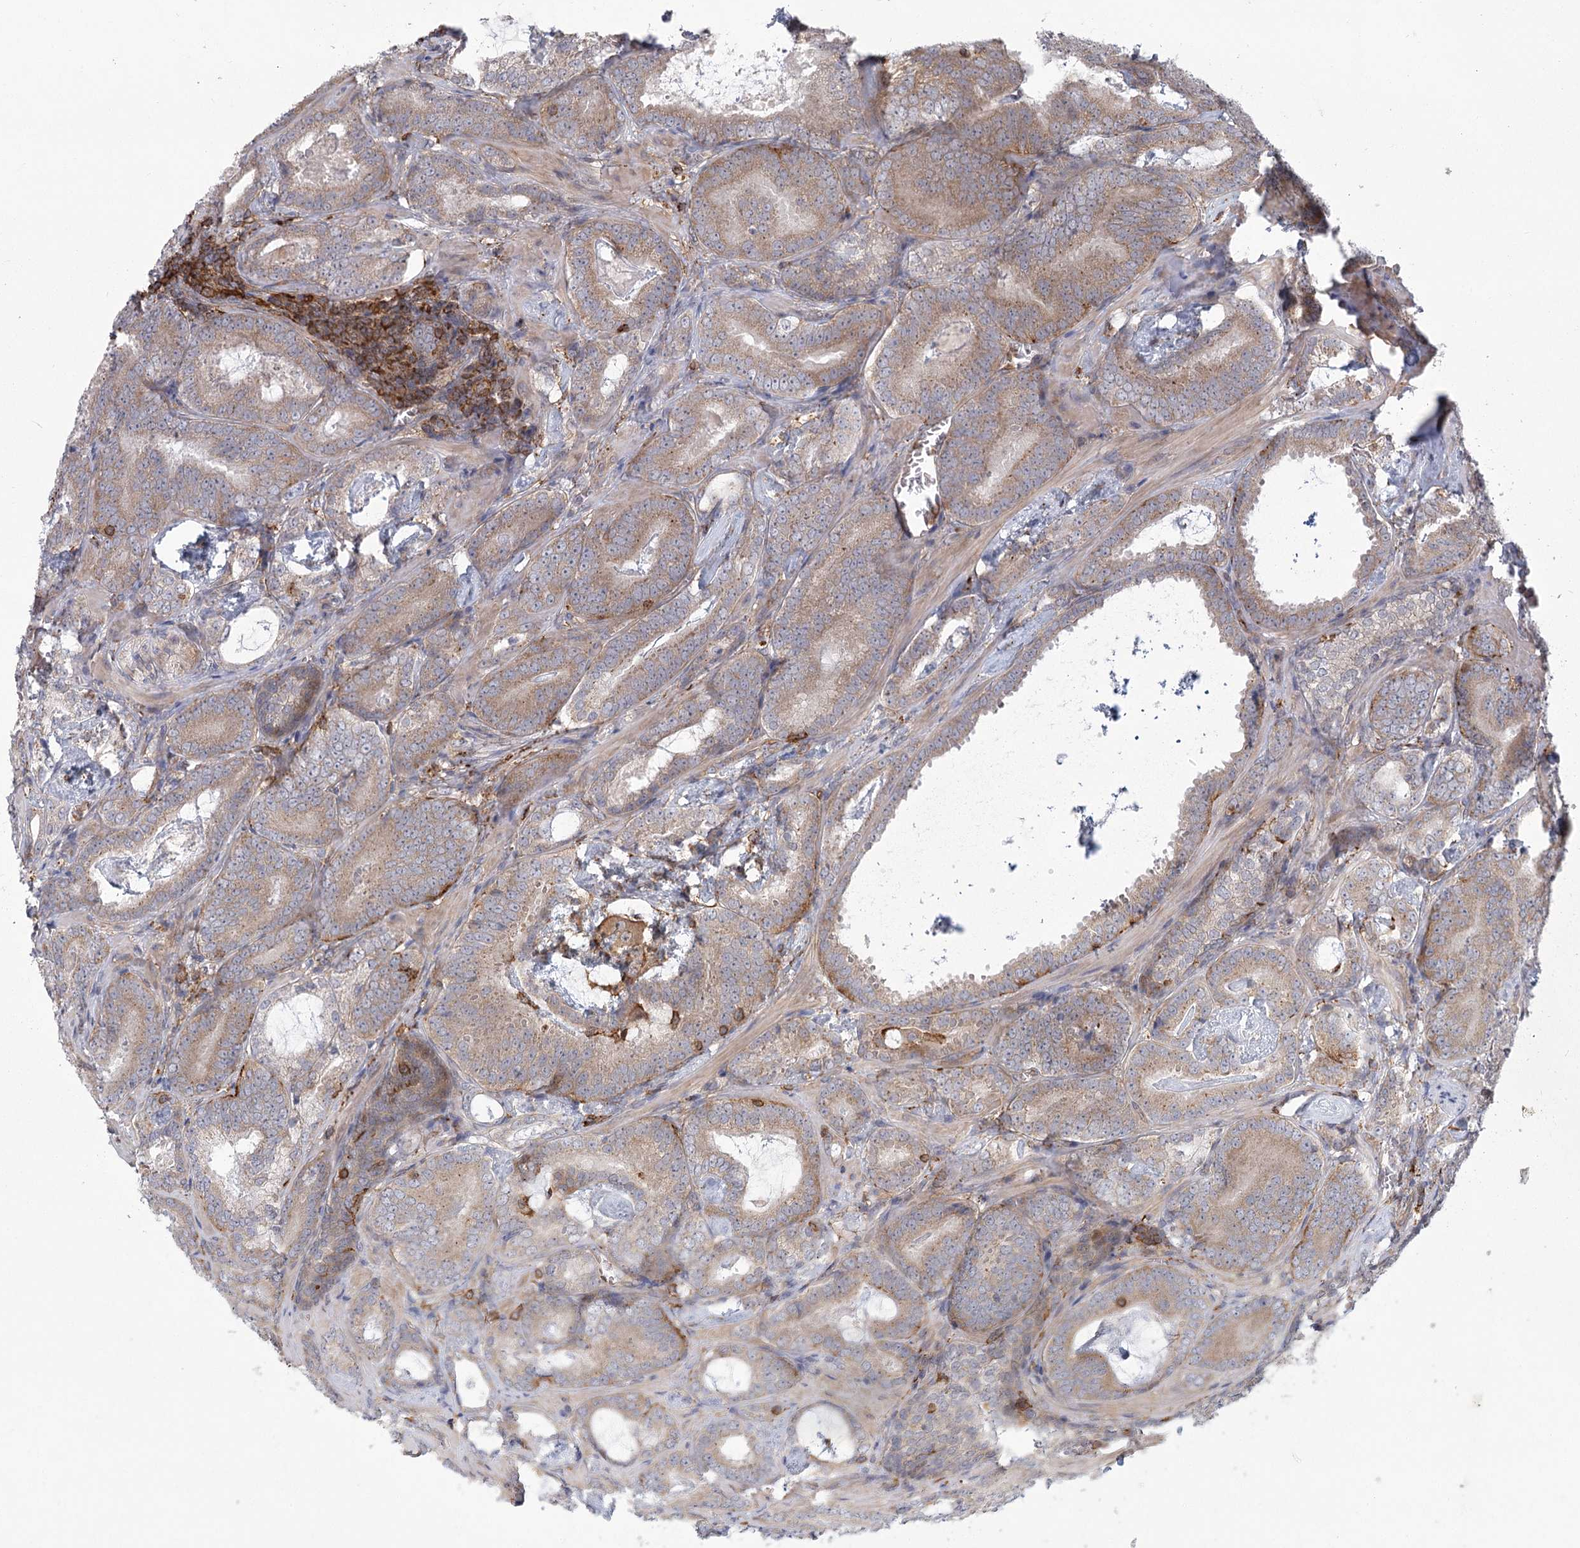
{"staining": {"intensity": "moderate", "quantity": "25%-75%", "location": "cytoplasmic/membranous"}, "tissue": "prostate cancer", "cell_type": "Tumor cells", "image_type": "cancer", "snomed": [{"axis": "morphology", "description": "Adenocarcinoma, Low grade"}, {"axis": "topography", "description": "Prostate"}], "caption": "Immunohistochemistry photomicrograph of neoplastic tissue: prostate cancer (adenocarcinoma (low-grade)) stained using immunohistochemistry (IHC) reveals medium levels of moderate protein expression localized specifically in the cytoplasmic/membranous of tumor cells, appearing as a cytoplasmic/membranous brown color.", "gene": "MEPE", "patient": {"sex": "male", "age": 60}}